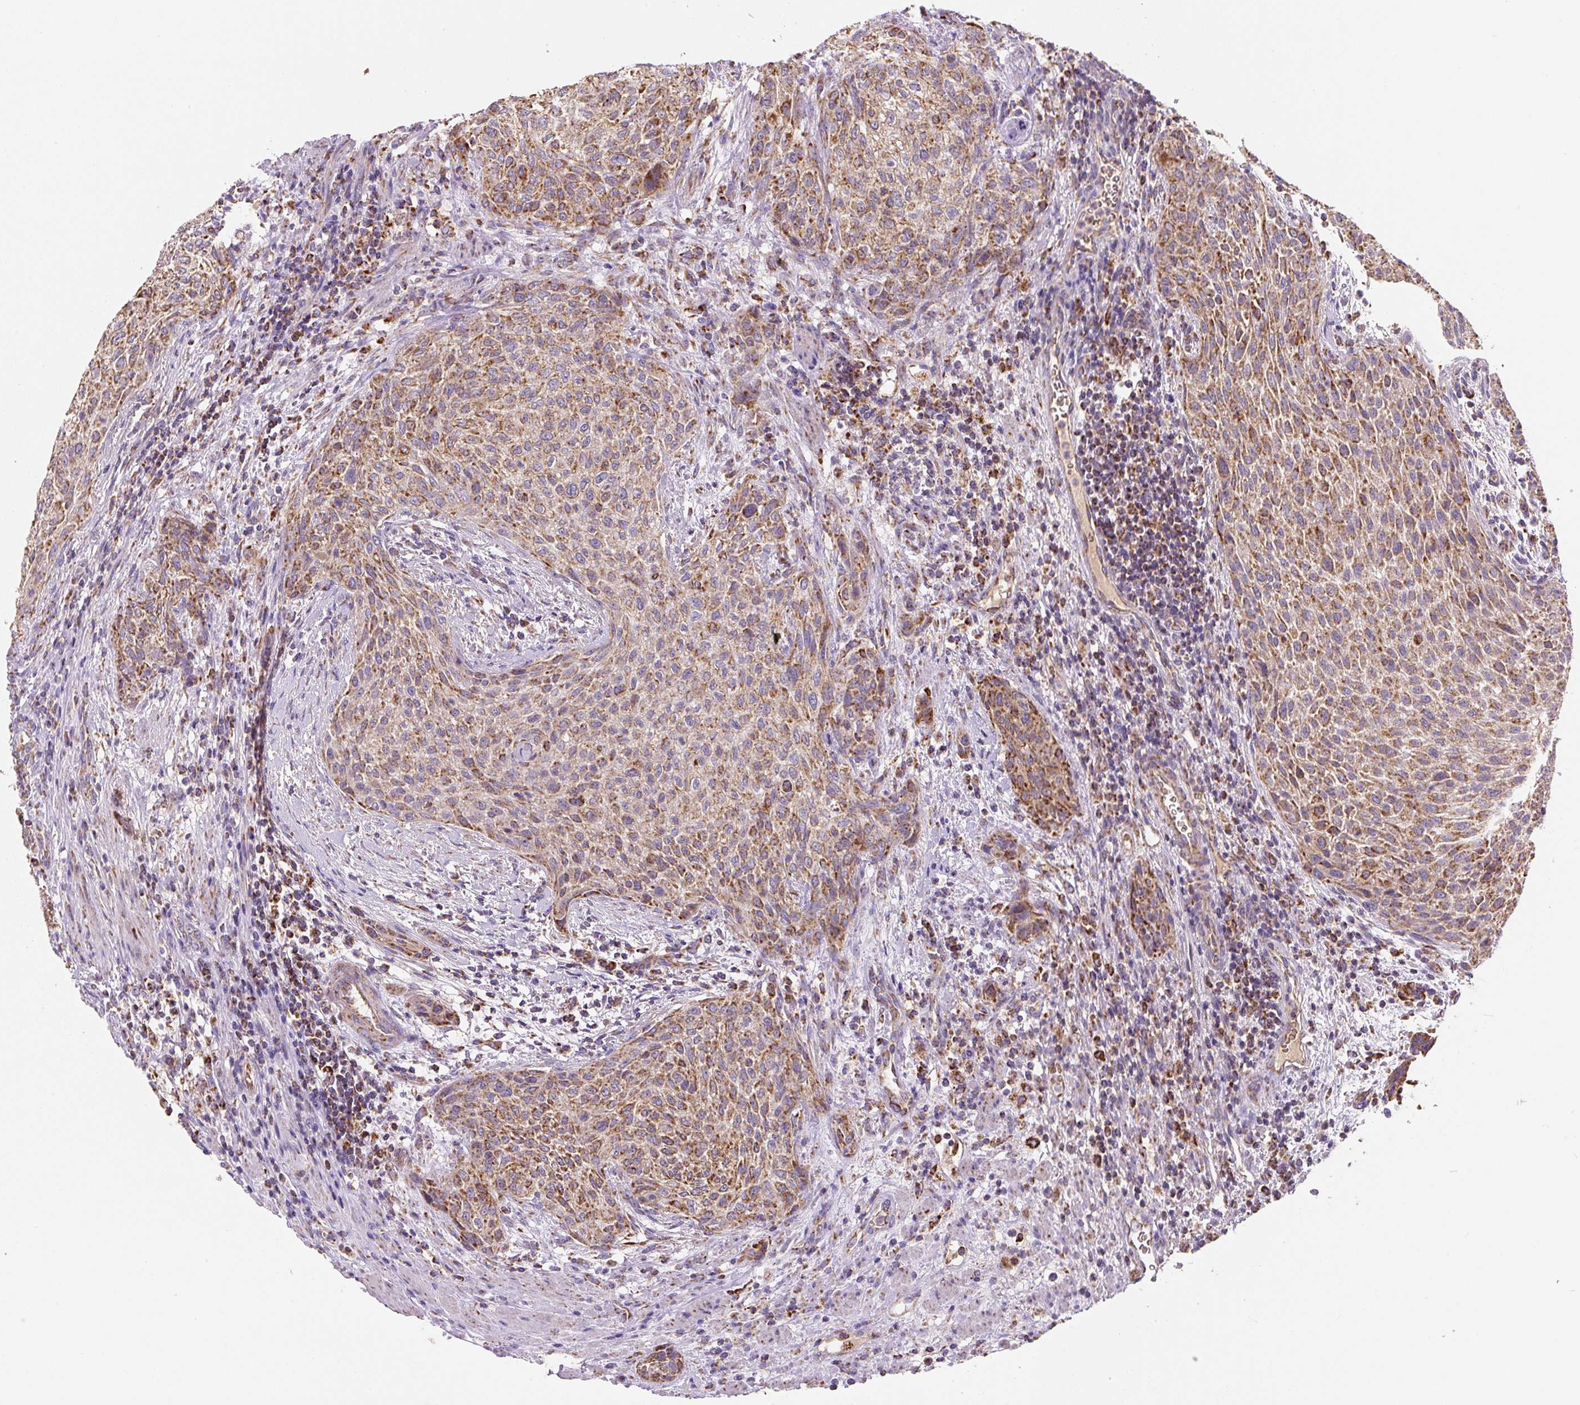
{"staining": {"intensity": "moderate", "quantity": ">75%", "location": "cytoplasmic/membranous"}, "tissue": "urothelial cancer", "cell_type": "Tumor cells", "image_type": "cancer", "snomed": [{"axis": "morphology", "description": "Urothelial carcinoma, High grade"}, {"axis": "topography", "description": "Urinary bladder"}], "caption": "Immunohistochemistry (IHC) of urothelial cancer exhibits medium levels of moderate cytoplasmic/membranous positivity in about >75% of tumor cells.", "gene": "MT-CO2", "patient": {"sex": "male", "age": 35}}